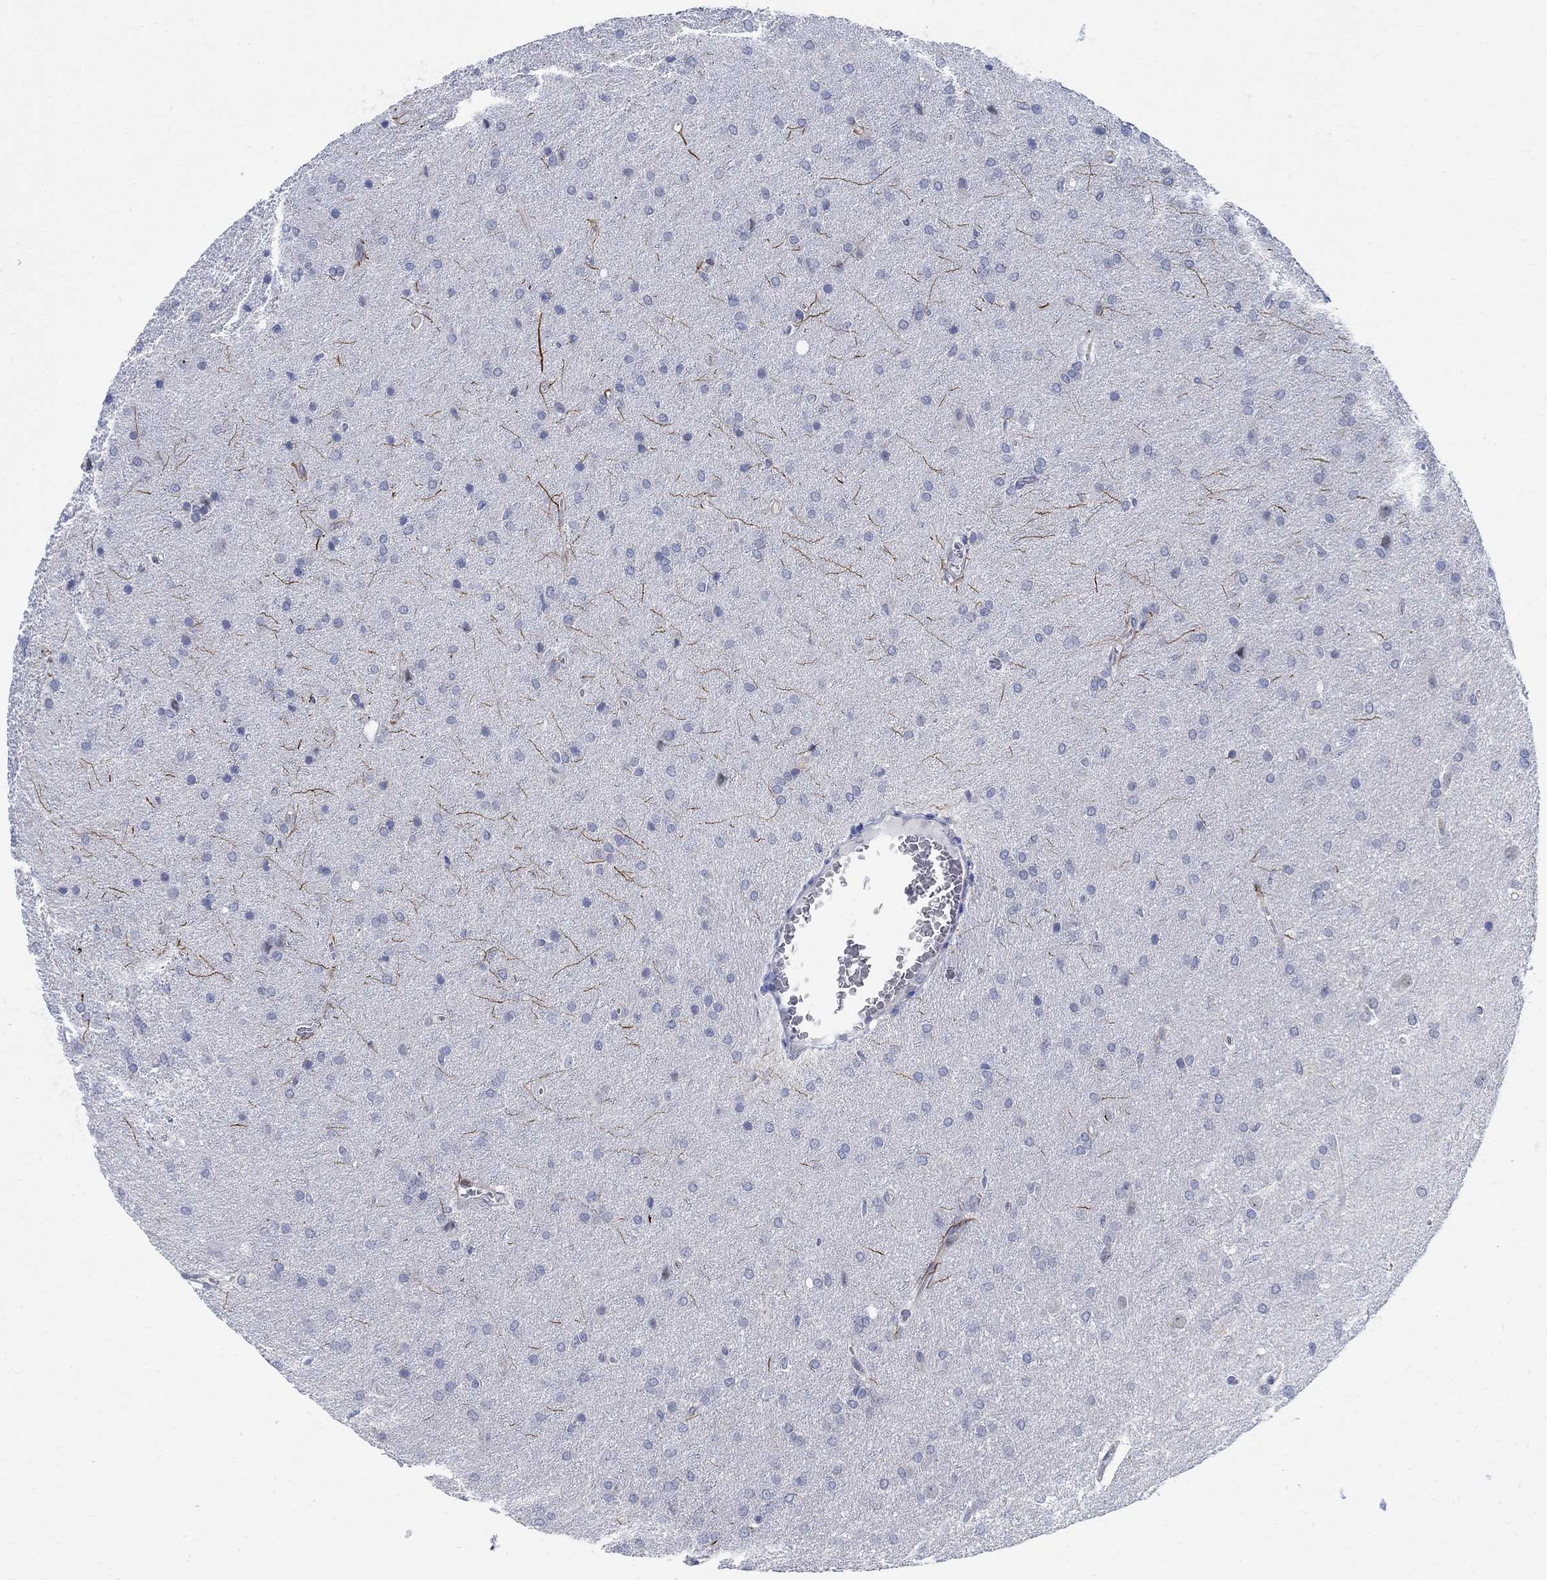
{"staining": {"intensity": "negative", "quantity": "none", "location": "none"}, "tissue": "glioma", "cell_type": "Tumor cells", "image_type": "cancer", "snomed": [{"axis": "morphology", "description": "Glioma, malignant, Low grade"}, {"axis": "topography", "description": "Brain"}], "caption": "There is no significant positivity in tumor cells of glioma.", "gene": "PHF21B", "patient": {"sex": "female", "age": 32}}